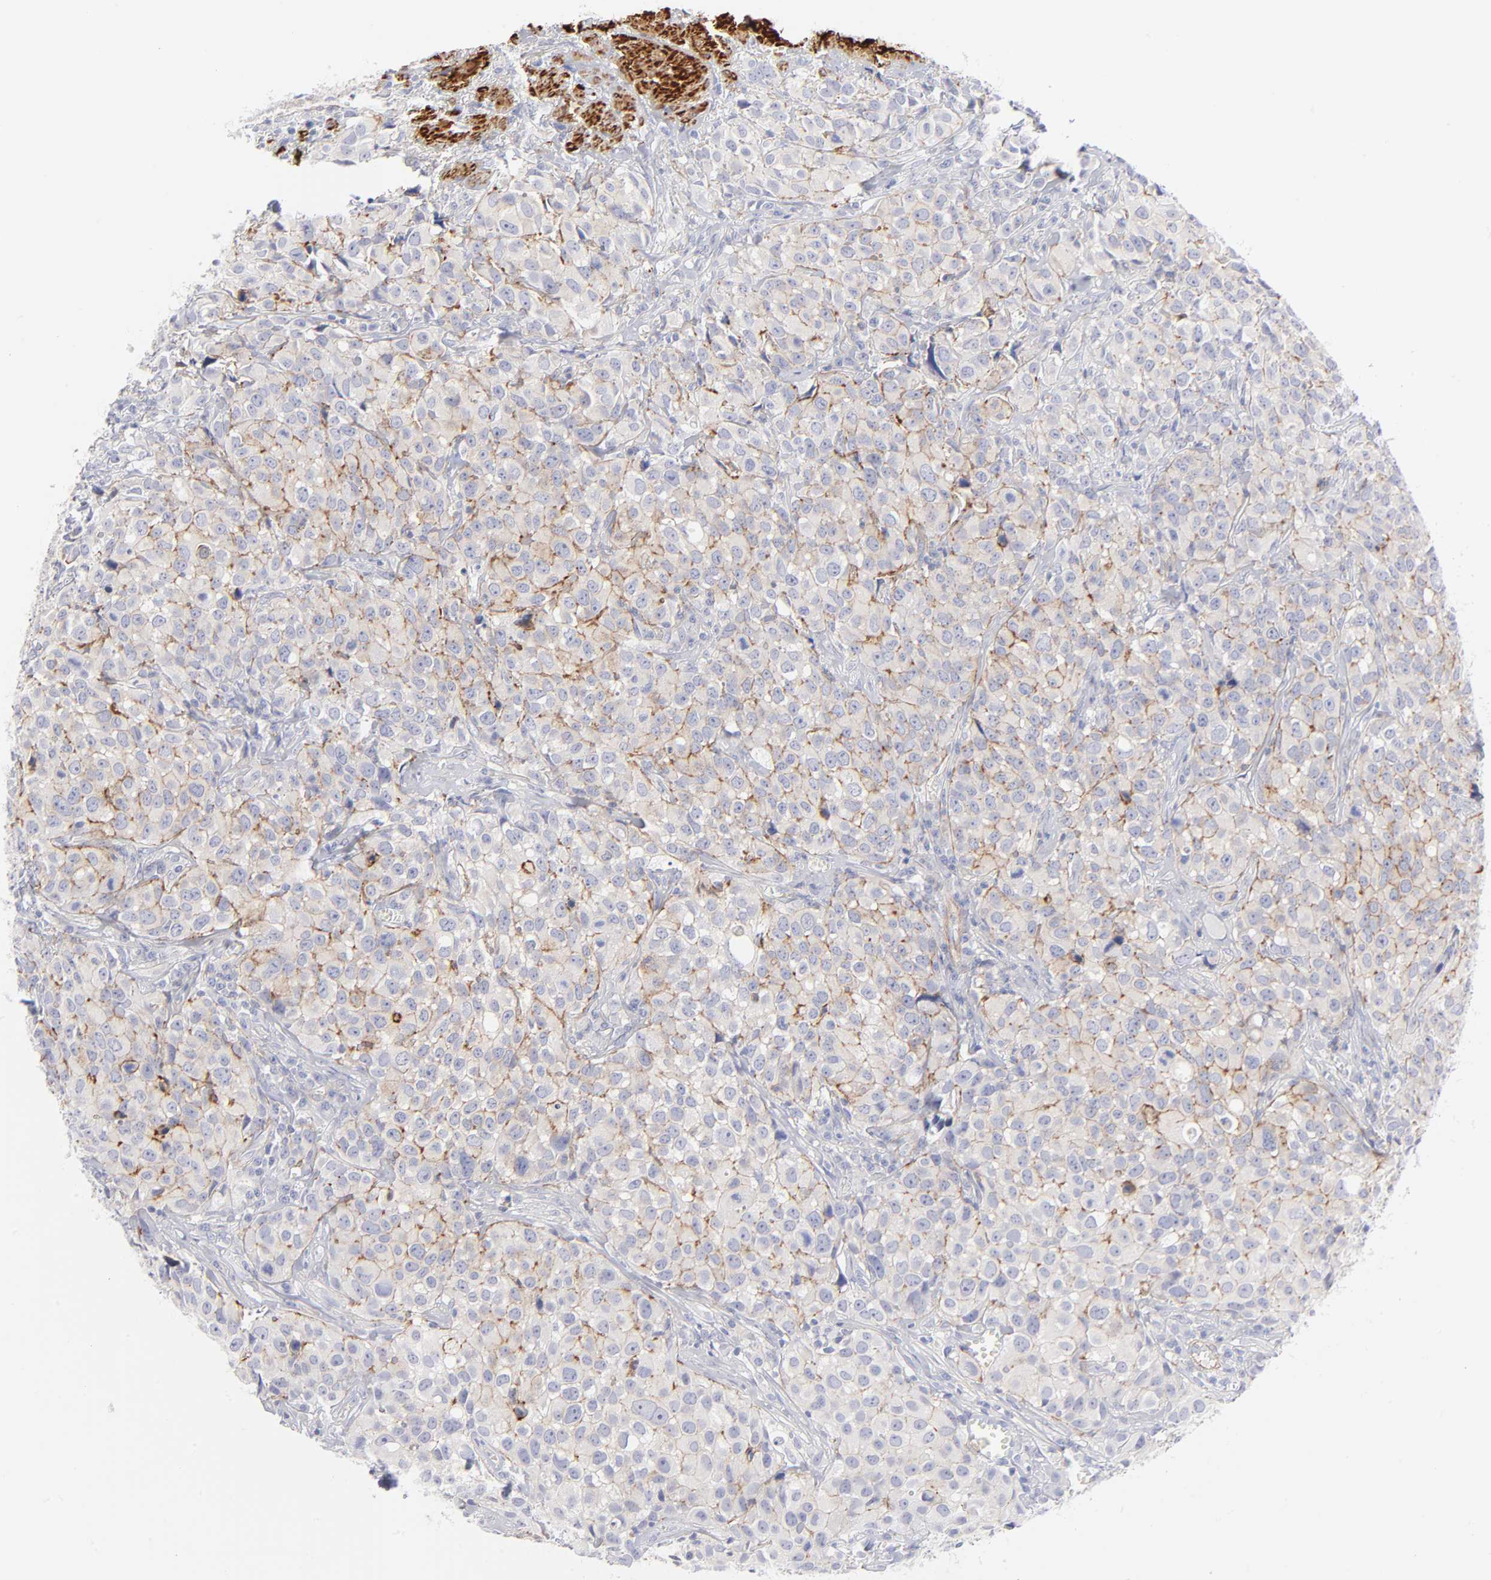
{"staining": {"intensity": "moderate", "quantity": ">75%", "location": "cytoplasmic/membranous"}, "tissue": "urothelial cancer", "cell_type": "Tumor cells", "image_type": "cancer", "snomed": [{"axis": "morphology", "description": "Urothelial carcinoma, High grade"}, {"axis": "topography", "description": "Urinary bladder"}], "caption": "The immunohistochemical stain labels moderate cytoplasmic/membranous expression in tumor cells of high-grade urothelial carcinoma tissue.", "gene": "ACTA2", "patient": {"sex": "female", "age": 75}}